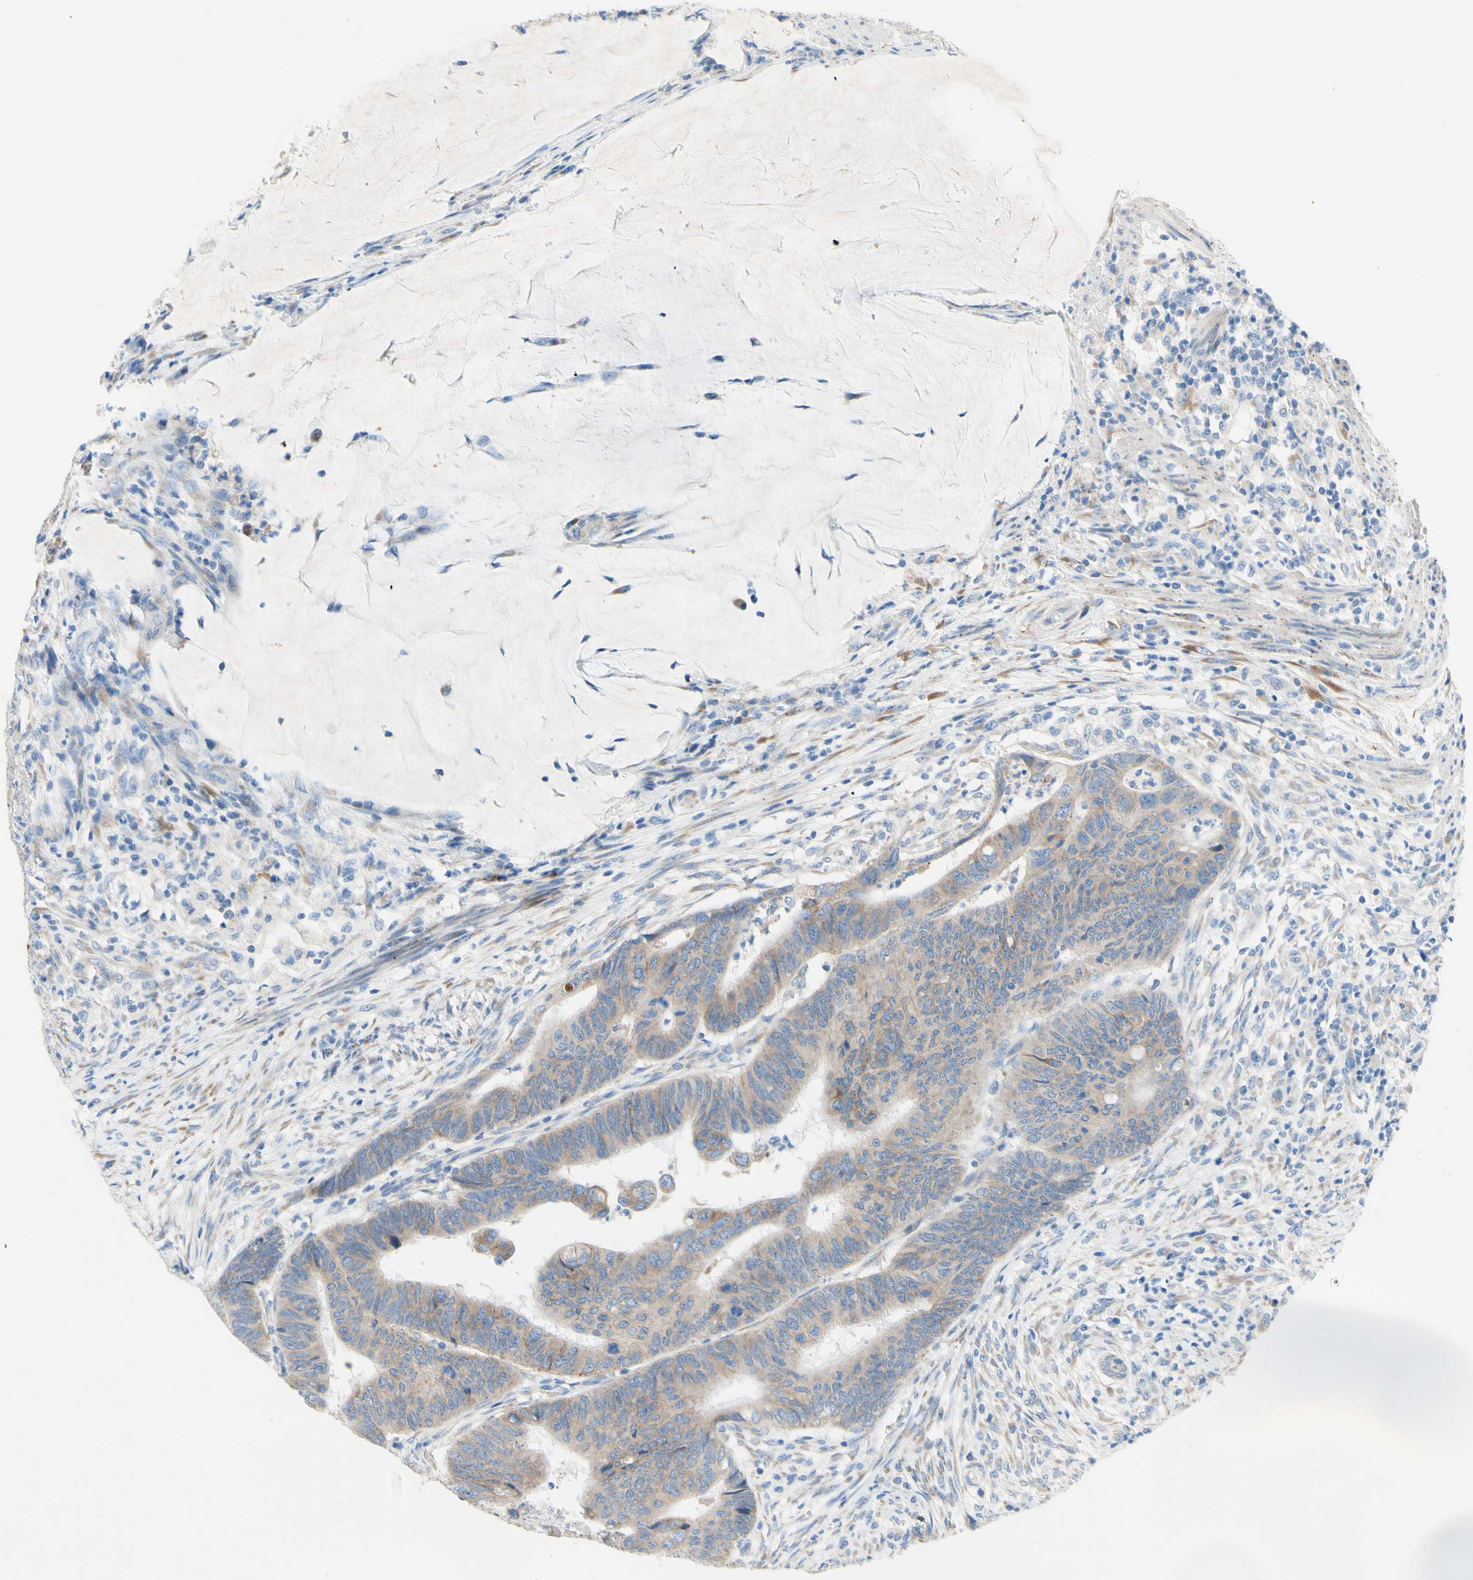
{"staining": {"intensity": "weak", "quantity": "25%-75%", "location": "cytoplasmic/membranous"}, "tissue": "colorectal cancer", "cell_type": "Tumor cells", "image_type": "cancer", "snomed": [{"axis": "morphology", "description": "Normal tissue, NOS"}, {"axis": "morphology", "description": "Adenocarcinoma, NOS"}, {"axis": "topography", "description": "Rectum"}, {"axis": "topography", "description": "Peripheral nerve tissue"}], "caption": "Colorectal cancer stained with a brown dye shows weak cytoplasmic/membranous positive staining in about 25%-75% of tumor cells.", "gene": "TMIGD2", "patient": {"sex": "male", "age": 92}}